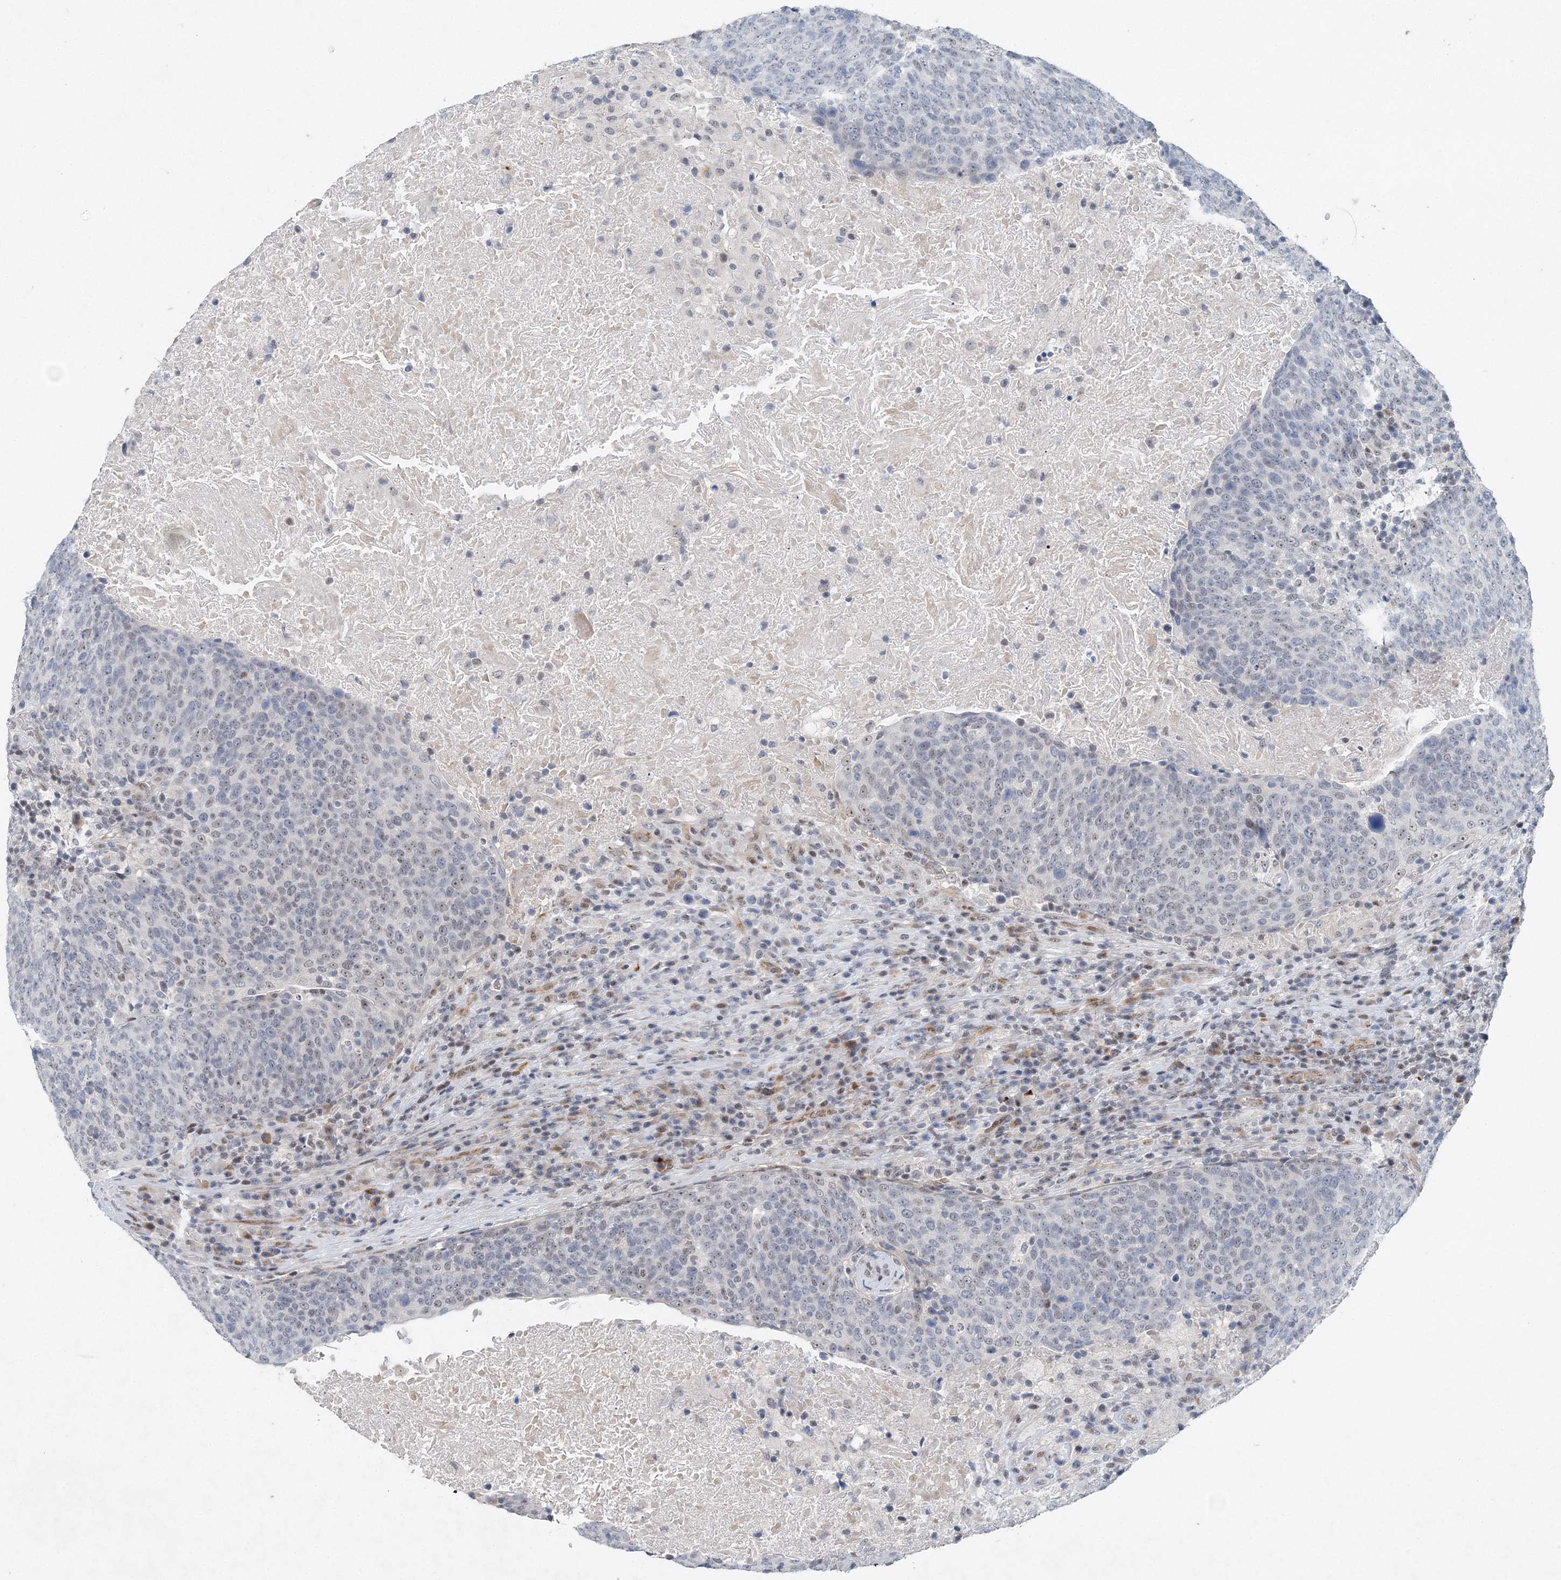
{"staining": {"intensity": "weak", "quantity": "<25%", "location": "nuclear"}, "tissue": "head and neck cancer", "cell_type": "Tumor cells", "image_type": "cancer", "snomed": [{"axis": "morphology", "description": "Squamous cell carcinoma, NOS"}, {"axis": "morphology", "description": "Squamous cell carcinoma, metastatic, NOS"}, {"axis": "topography", "description": "Lymph node"}, {"axis": "topography", "description": "Head-Neck"}], "caption": "The histopathology image exhibits no staining of tumor cells in metastatic squamous cell carcinoma (head and neck).", "gene": "UIMC1", "patient": {"sex": "male", "age": 62}}